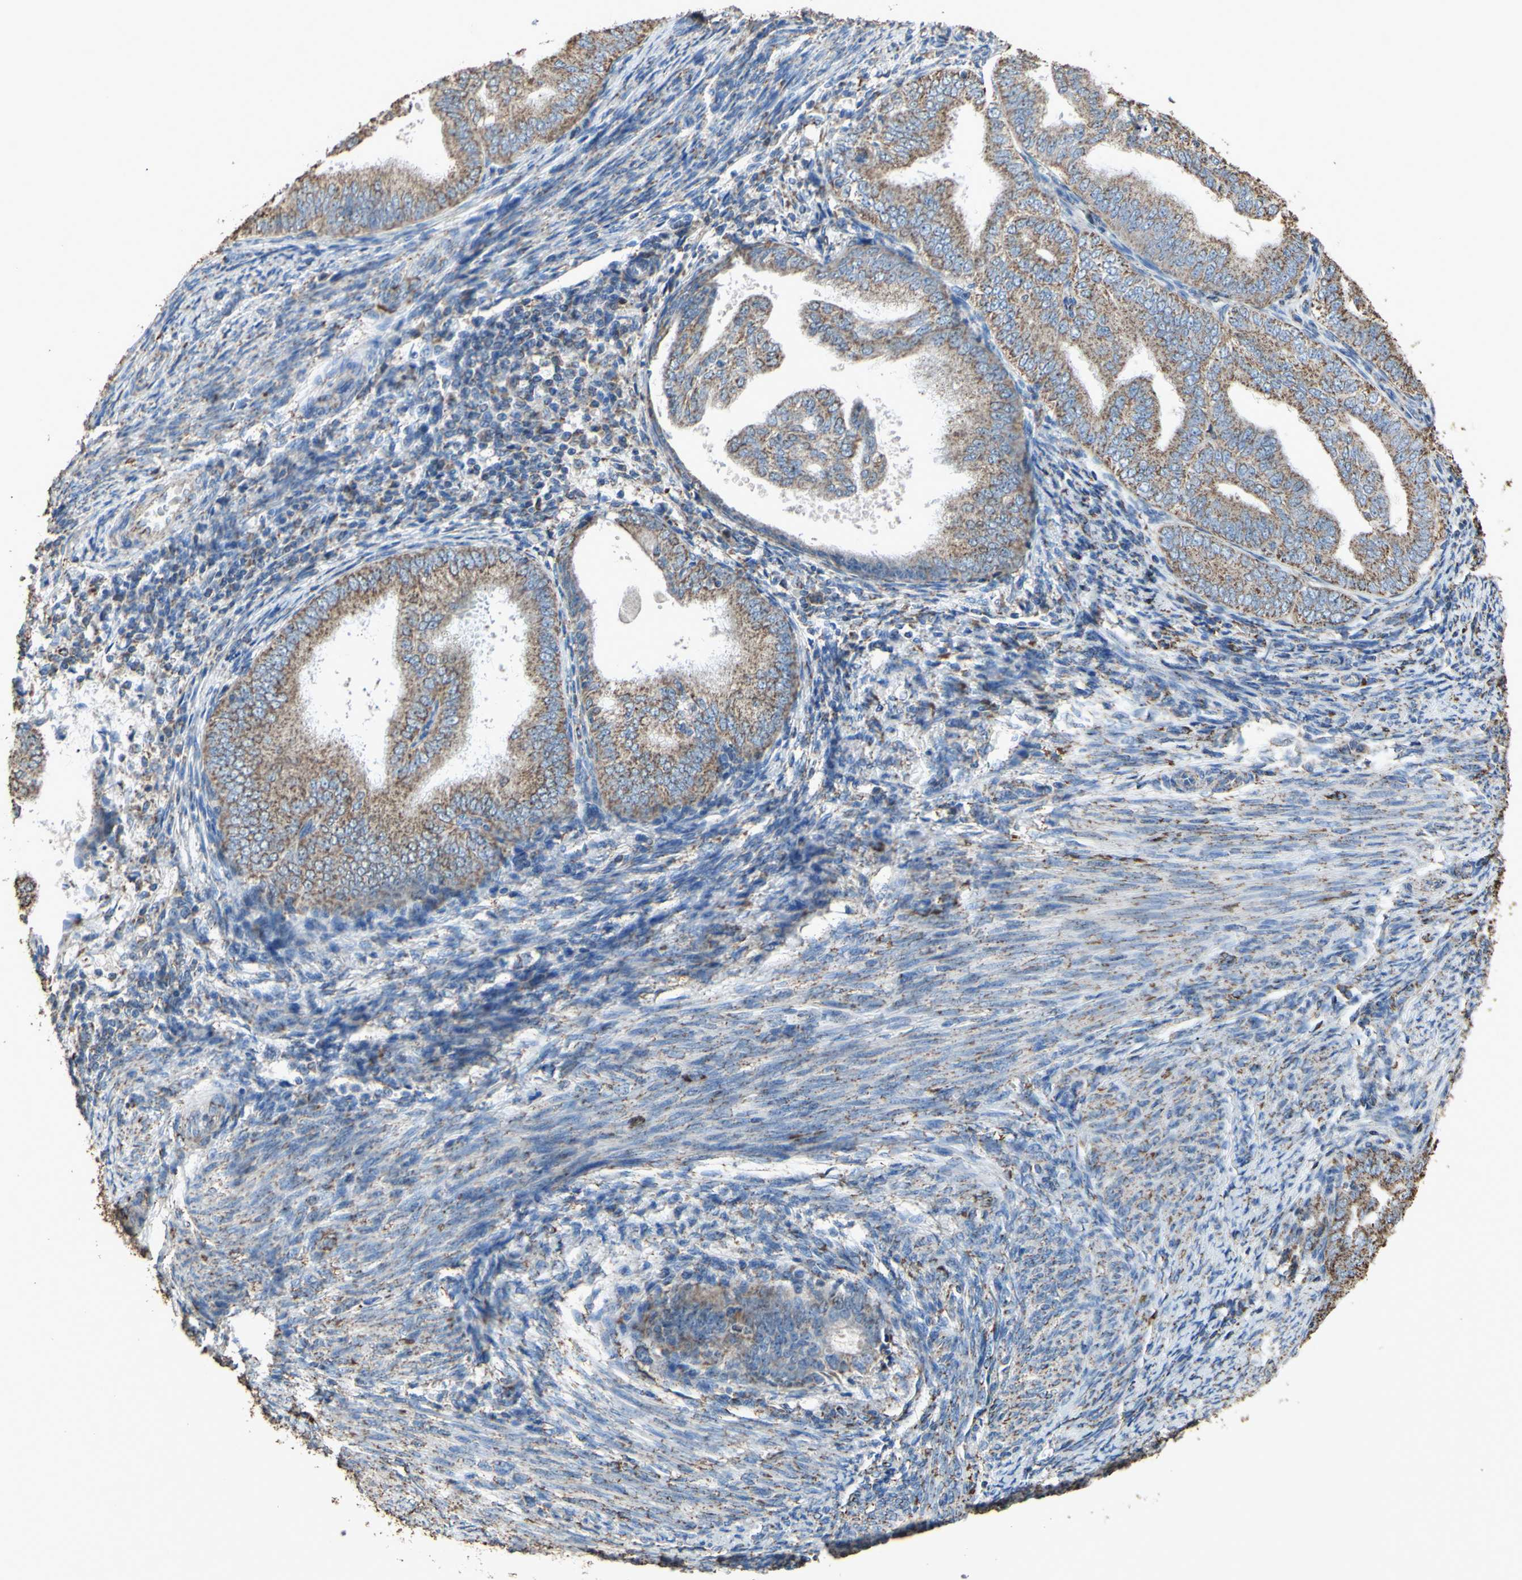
{"staining": {"intensity": "moderate", "quantity": "25%-75%", "location": "cytoplasmic/membranous"}, "tissue": "endometrial cancer", "cell_type": "Tumor cells", "image_type": "cancer", "snomed": [{"axis": "morphology", "description": "Adenocarcinoma, NOS"}, {"axis": "topography", "description": "Endometrium"}], "caption": "Endometrial adenocarcinoma stained with a protein marker exhibits moderate staining in tumor cells.", "gene": "CMKLR2", "patient": {"sex": "female", "age": 58}}